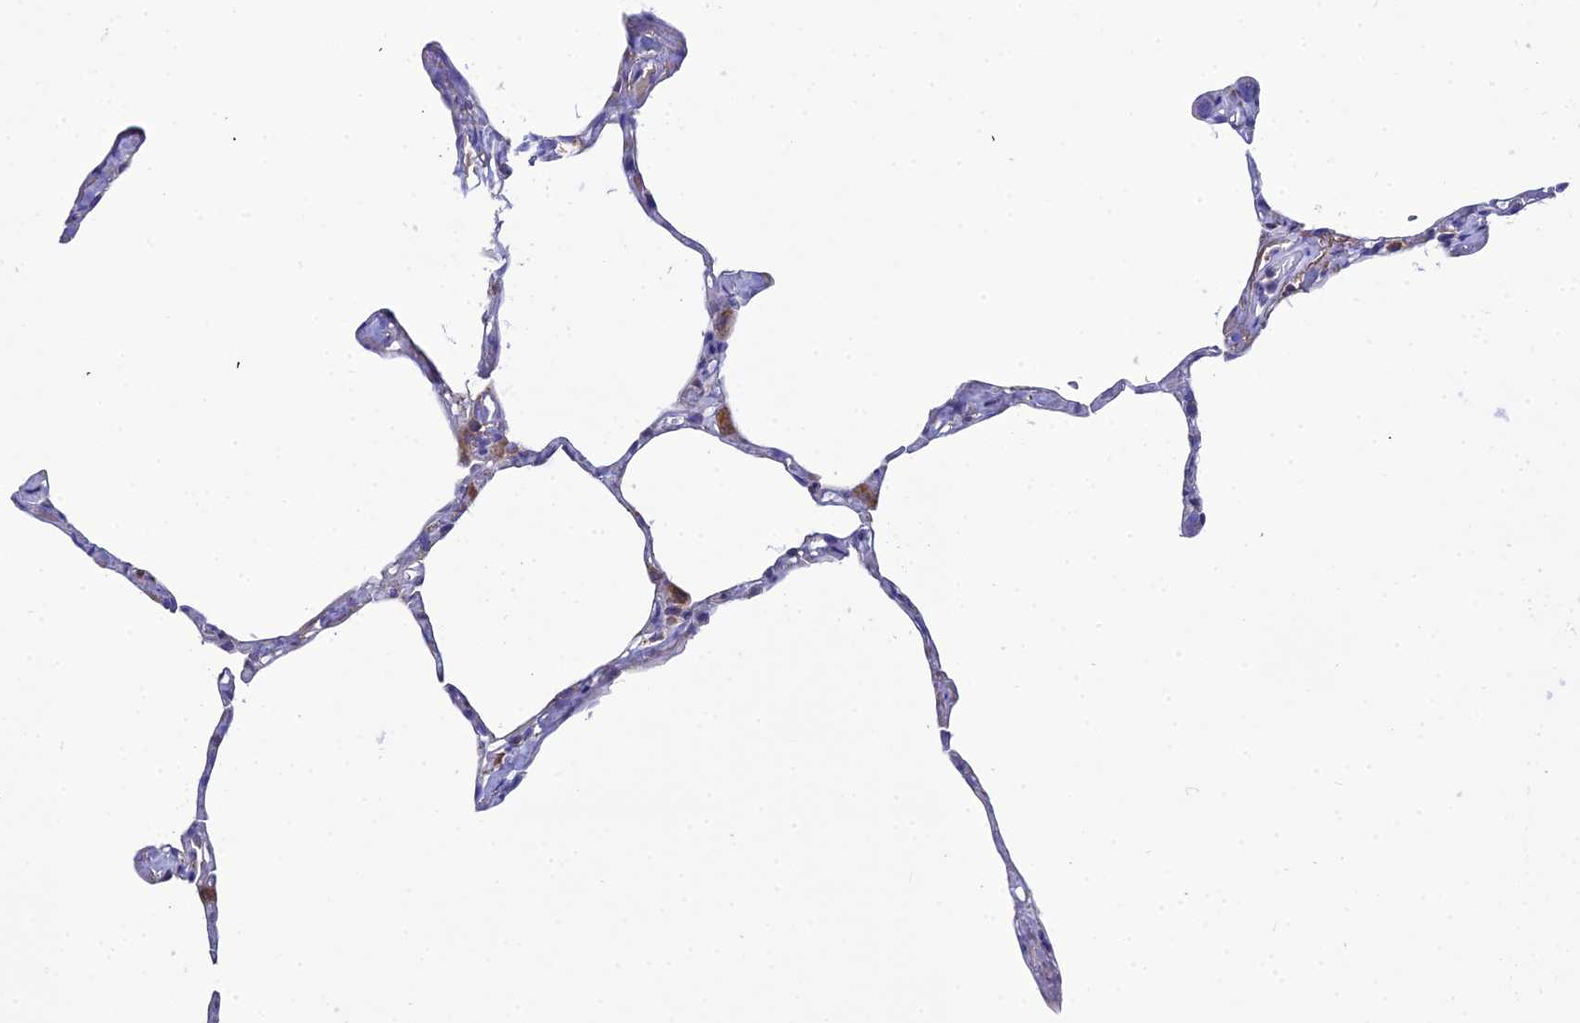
{"staining": {"intensity": "negative", "quantity": "none", "location": "none"}, "tissue": "lung", "cell_type": "Alveolar cells", "image_type": "normal", "snomed": [{"axis": "morphology", "description": "Normal tissue, NOS"}, {"axis": "topography", "description": "Lung"}], "caption": "This is an immunohistochemistry (IHC) photomicrograph of benign lung. There is no positivity in alveolar cells.", "gene": "NIPSNAP3A", "patient": {"sex": "male", "age": 65}}